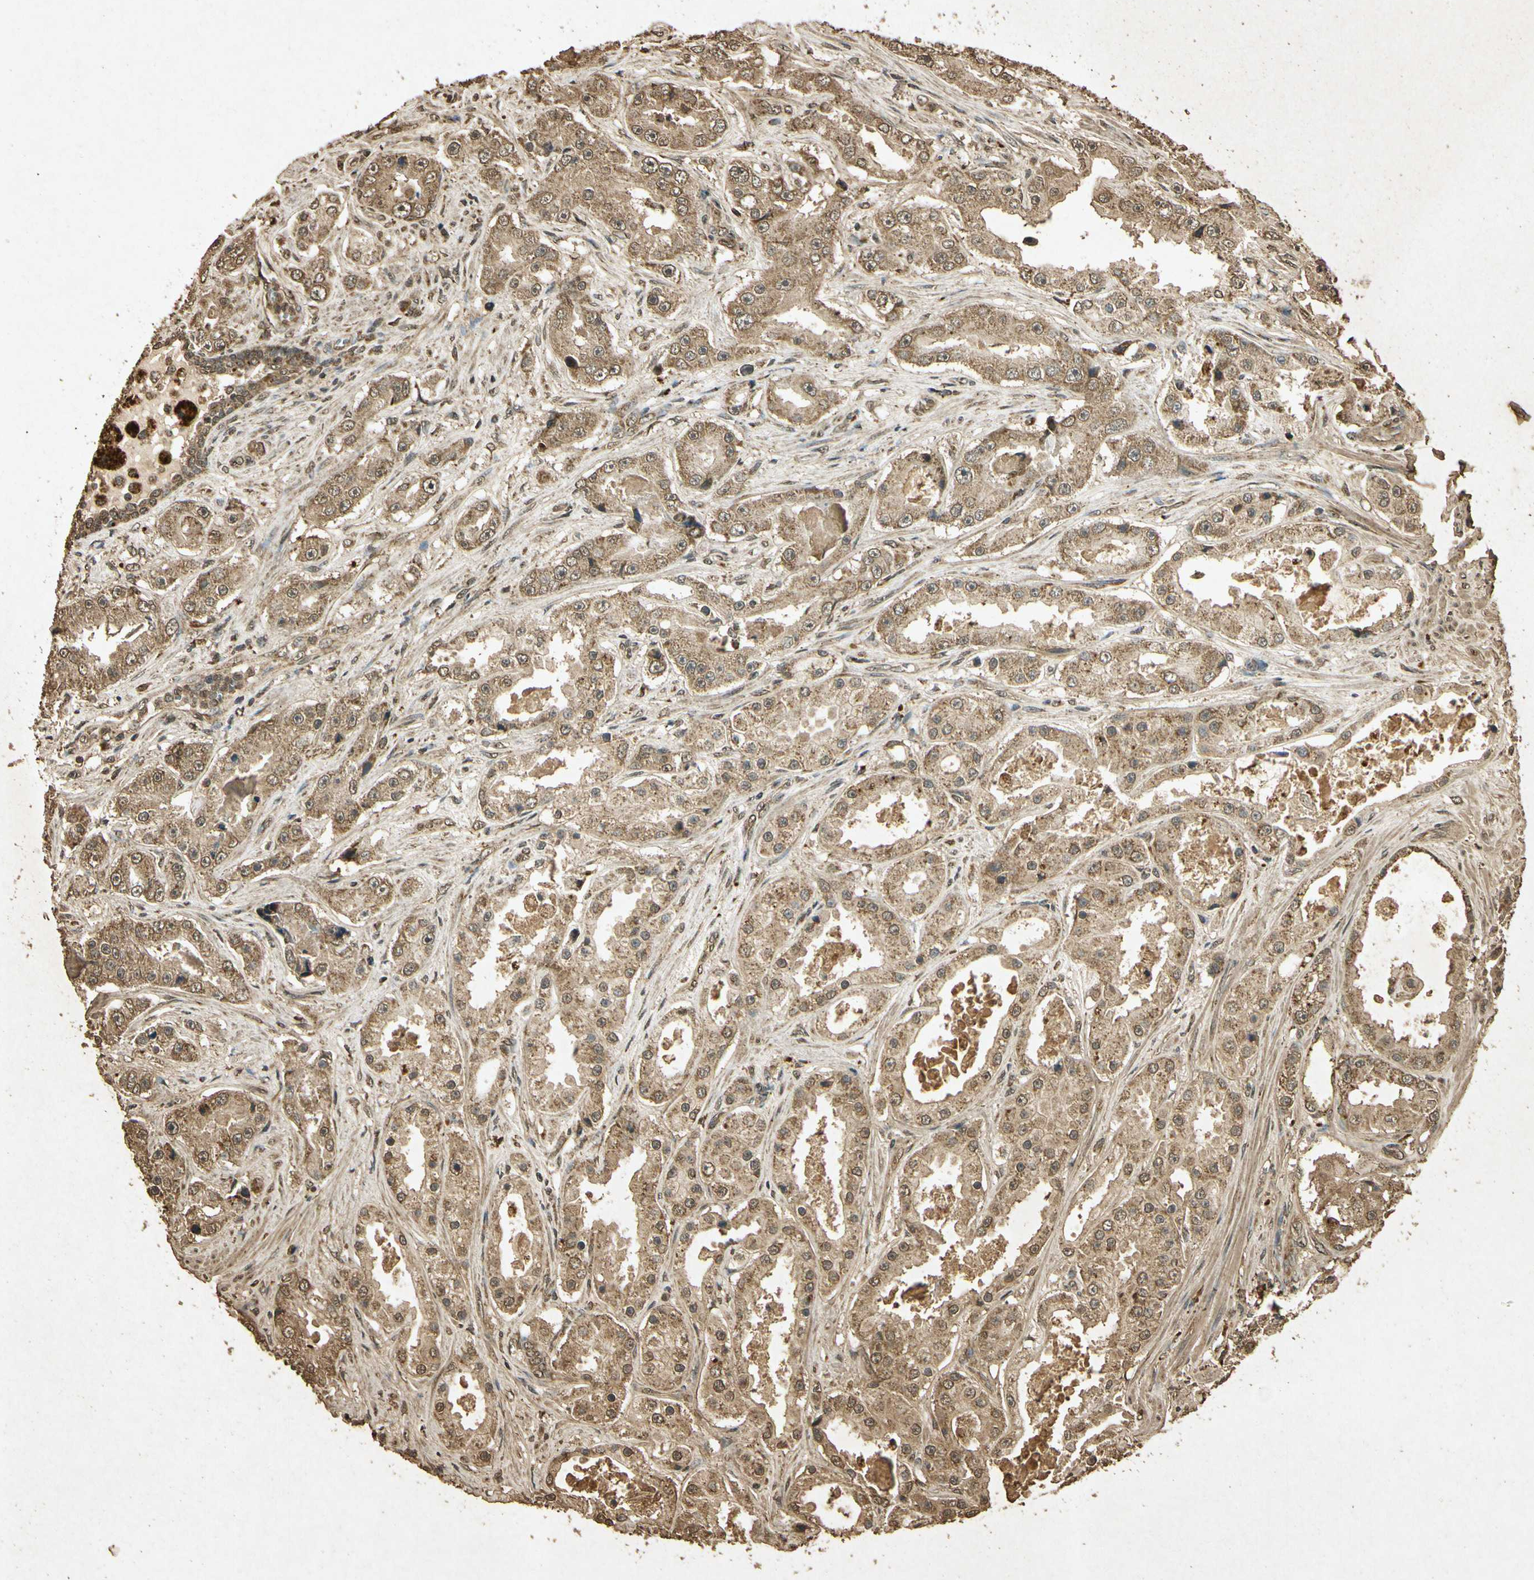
{"staining": {"intensity": "moderate", "quantity": ">75%", "location": "cytoplasmic/membranous"}, "tissue": "prostate cancer", "cell_type": "Tumor cells", "image_type": "cancer", "snomed": [{"axis": "morphology", "description": "Adenocarcinoma, High grade"}, {"axis": "topography", "description": "Prostate"}], "caption": "Approximately >75% of tumor cells in human prostate high-grade adenocarcinoma display moderate cytoplasmic/membranous protein staining as visualized by brown immunohistochemical staining.", "gene": "PRDX3", "patient": {"sex": "male", "age": 73}}